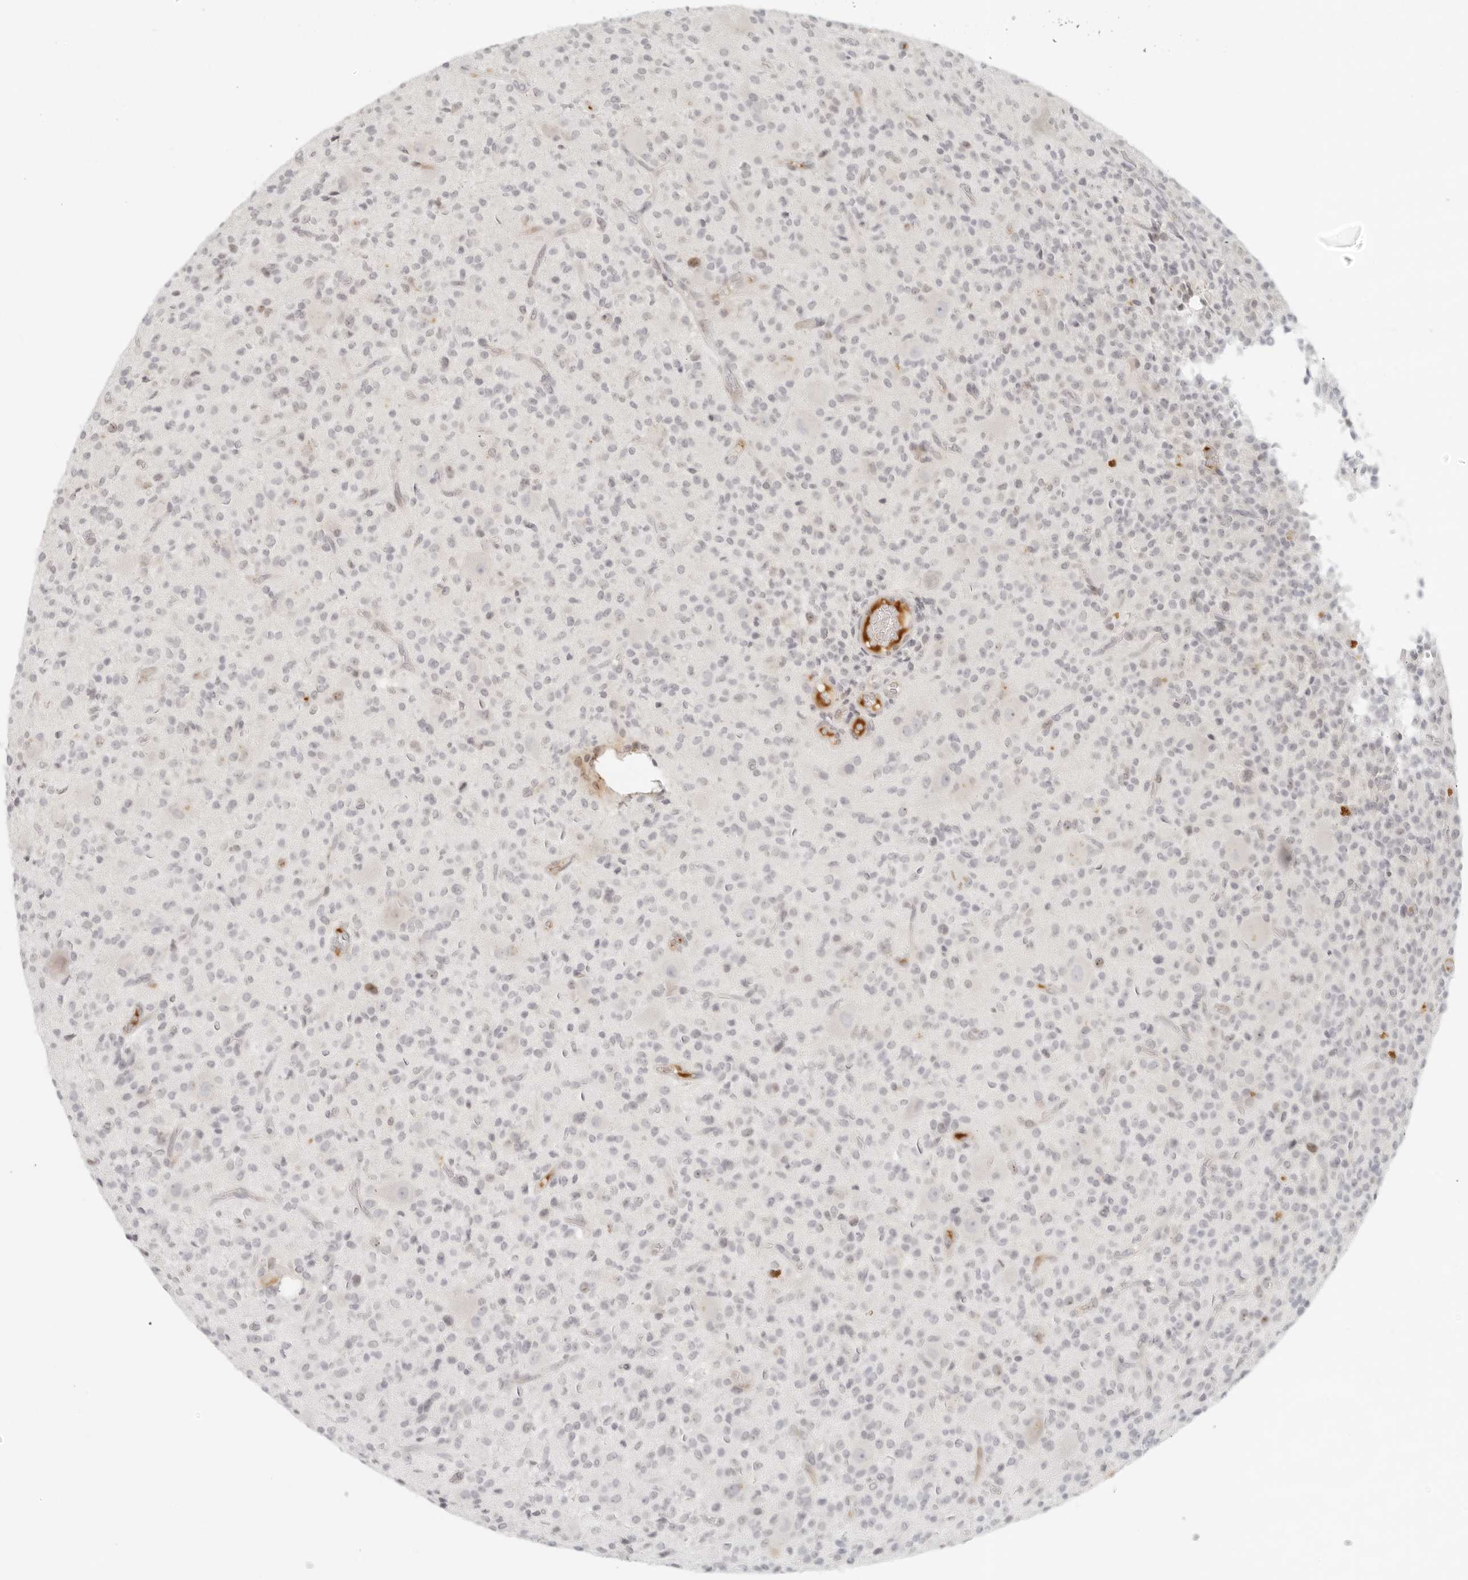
{"staining": {"intensity": "negative", "quantity": "none", "location": "none"}, "tissue": "glioma", "cell_type": "Tumor cells", "image_type": "cancer", "snomed": [{"axis": "morphology", "description": "Glioma, malignant, High grade"}, {"axis": "topography", "description": "Brain"}], "caption": "Tumor cells are negative for protein expression in human glioma.", "gene": "ZNF678", "patient": {"sex": "male", "age": 34}}